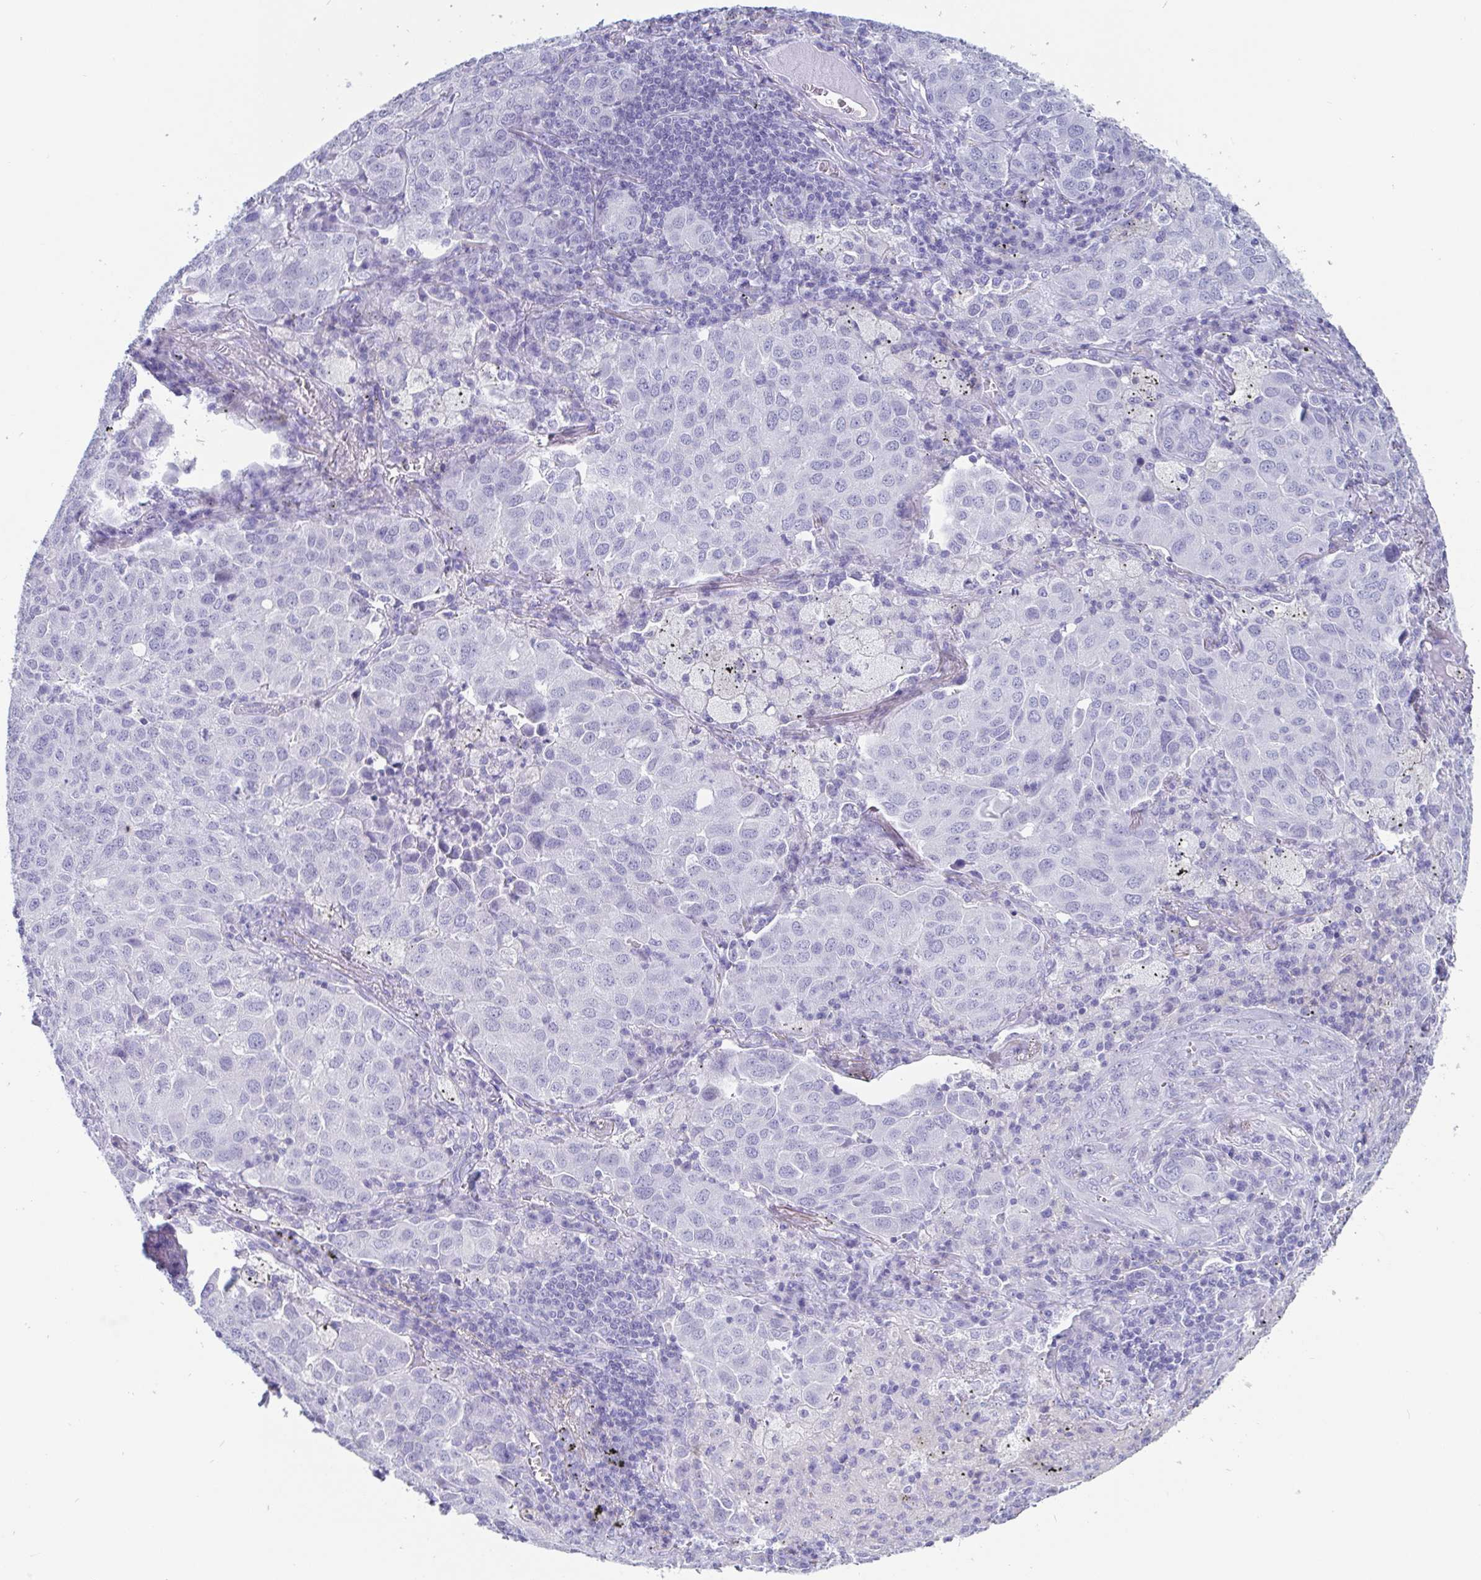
{"staining": {"intensity": "negative", "quantity": "none", "location": "none"}, "tissue": "lung cancer", "cell_type": "Tumor cells", "image_type": "cancer", "snomed": [{"axis": "morphology", "description": "Adenocarcinoma, NOS"}, {"axis": "morphology", "description": "Adenocarcinoma, metastatic, NOS"}, {"axis": "topography", "description": "Lymph node"}, {"axis": "topography", "description": "Lung"}], "caption": "Adenocarcinoma (lung) was stained to show a protein in brown. There is no significant expression in tumor cells.", "gene": "SCGN", "patient": {"sex": "female", "age": 65}}